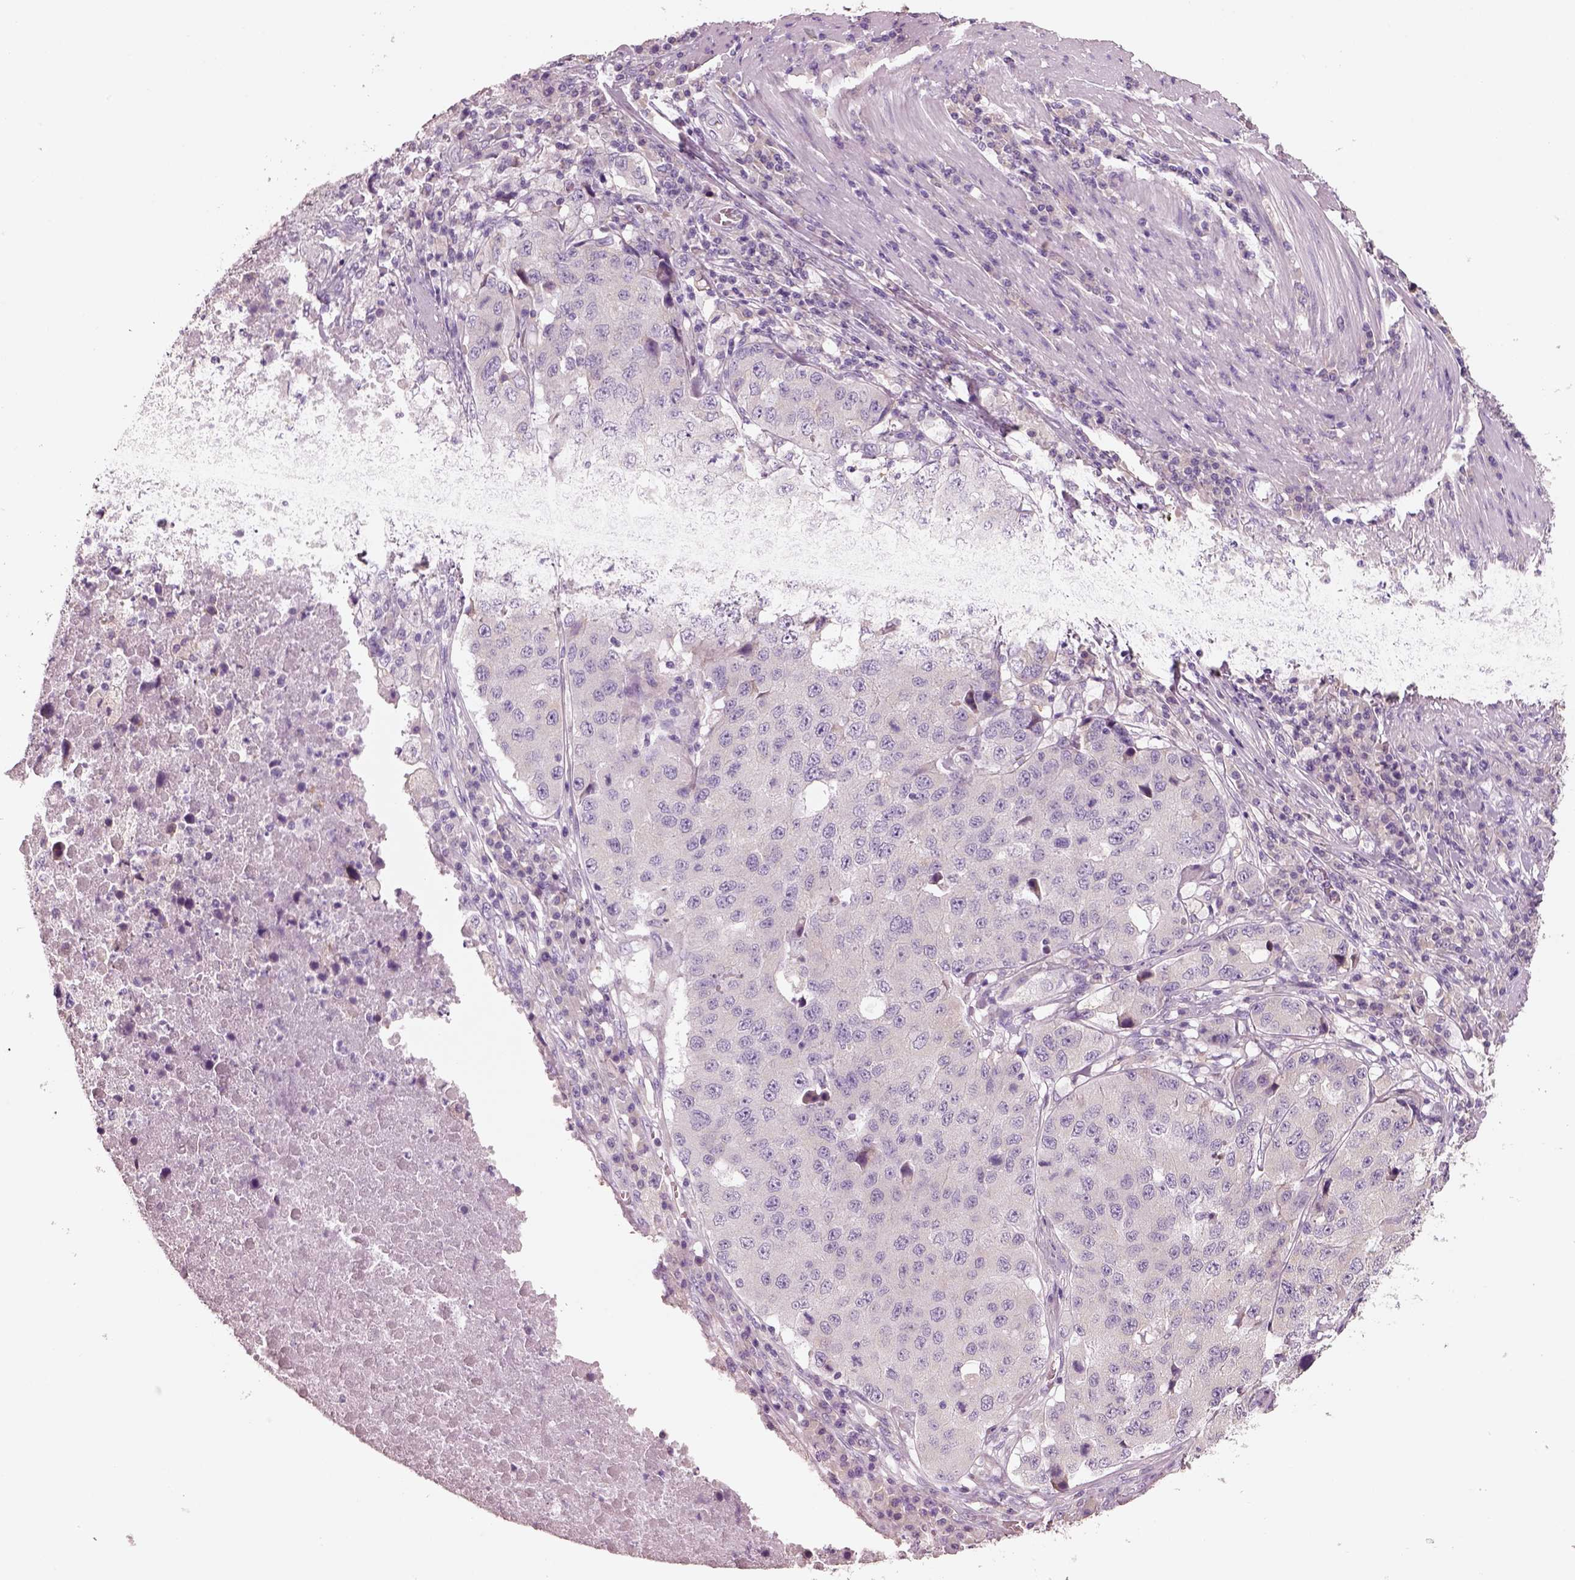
{"staining": {"intensity": "negative", "quantity": "none", "location": "none"}, "tissue": "stomach cancer", "cell_type": "Tumor cells", "image_type": "cancer", "snomed": [{"axis": "morphology", "description": "Adenocarcinoma, NOS"}, {"axis": "topography", "description": "Stomach"}], "caption": "Immunohistochemical staining of adenocarcinoma (stomach) reveals no significant positivity in tumor cells.", "gene": "PNOC", "patient": {"sex": "male", "age": 71}}